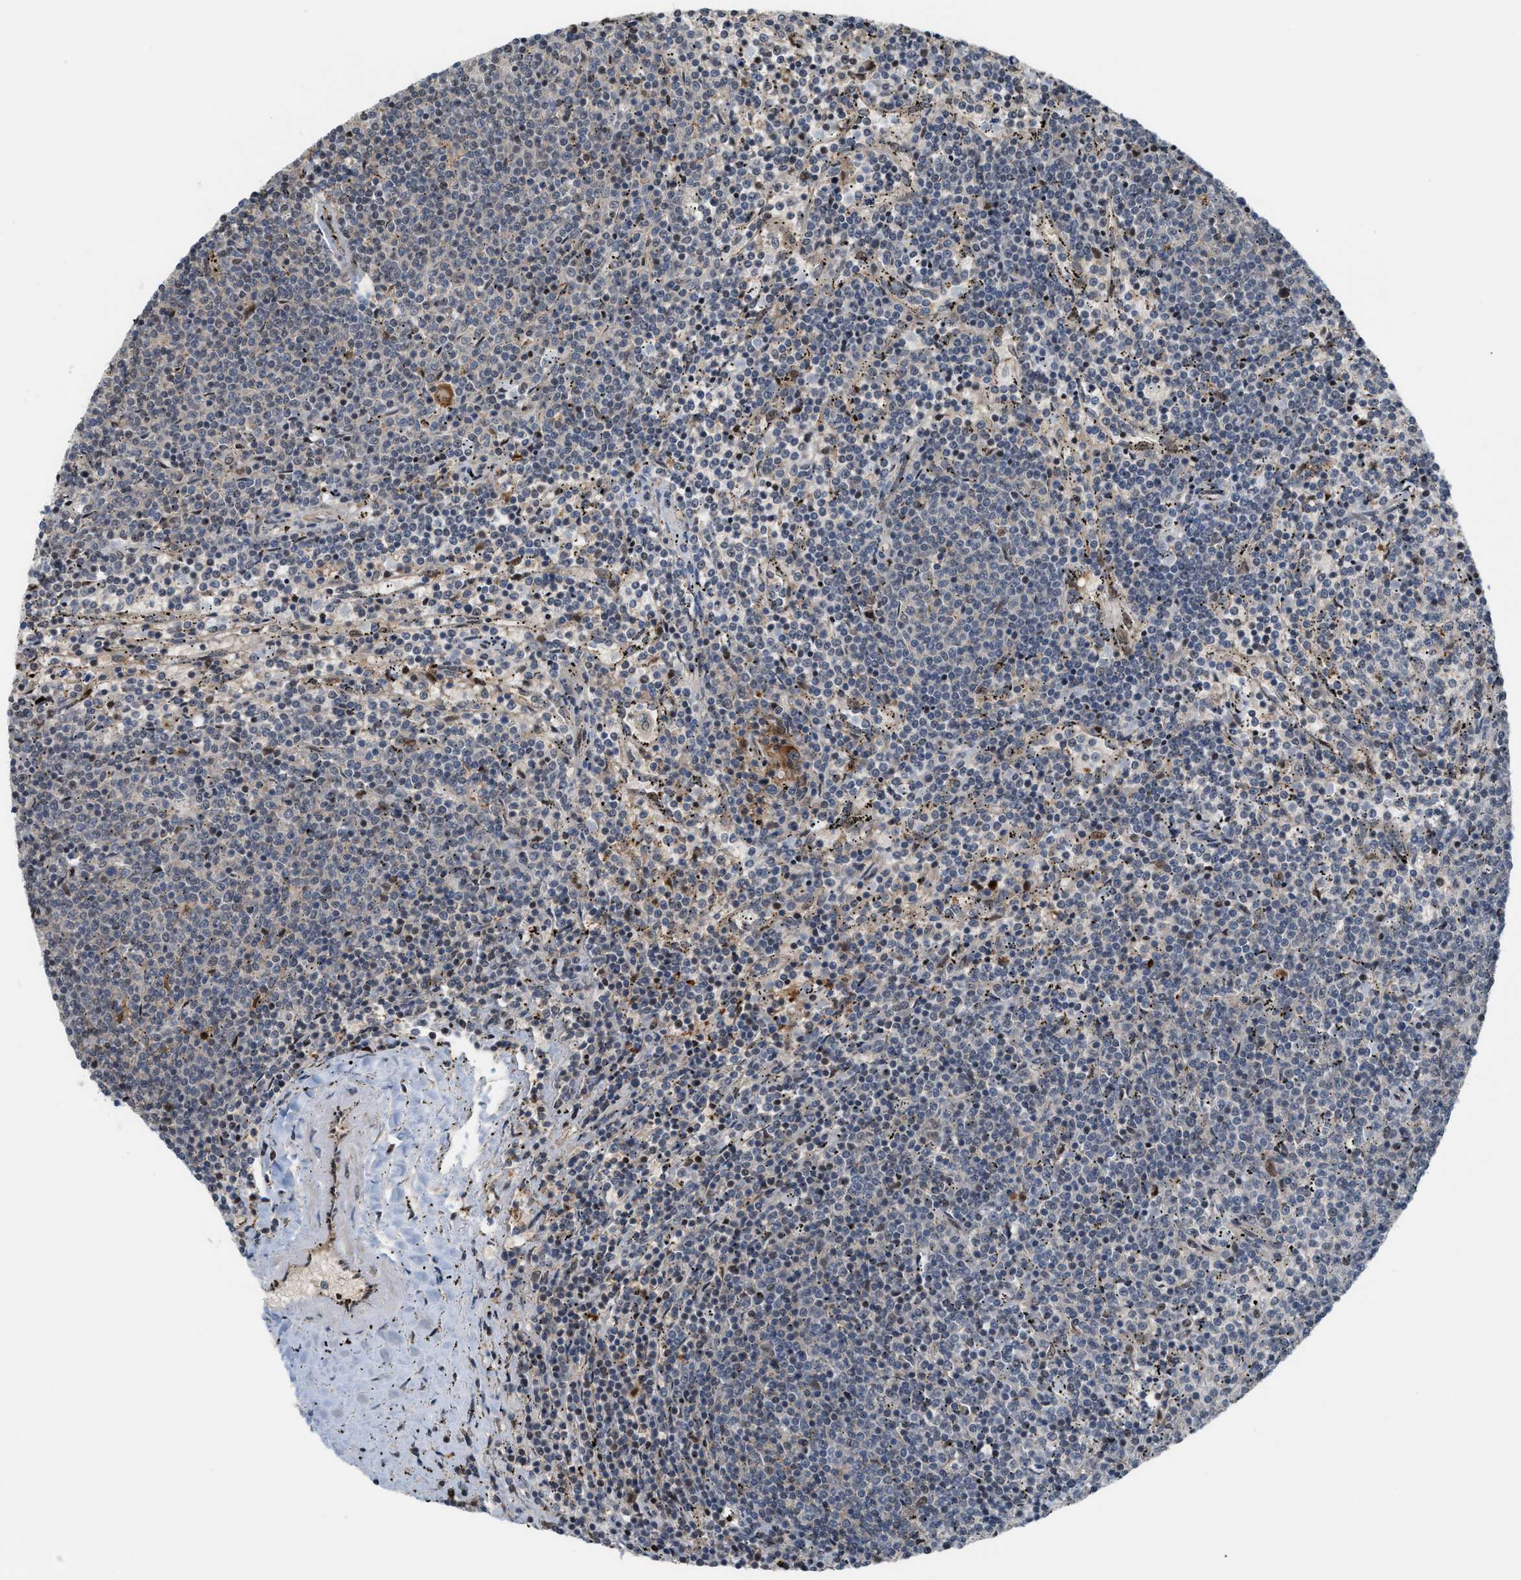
{"staining": {"intensity": "negative", "quantity": "none", "location": "none"}, "tissue": "lymphoma", "cell_type": "Tumor cells", "image_type": "cancer", "snomed": [{"axis": "morphology", "description": "Malignant lymphoma, non-Hodgkin's type, Low grade"}, {"axis": "topography", "description": "Spleen"}], "caption": "Tumor cells show no significant protein expression in low-grade malignant lymphoma, non-Hodgkin's type.", "gene": "RFFL", "patient": {"sex": "female", "age": 50}}